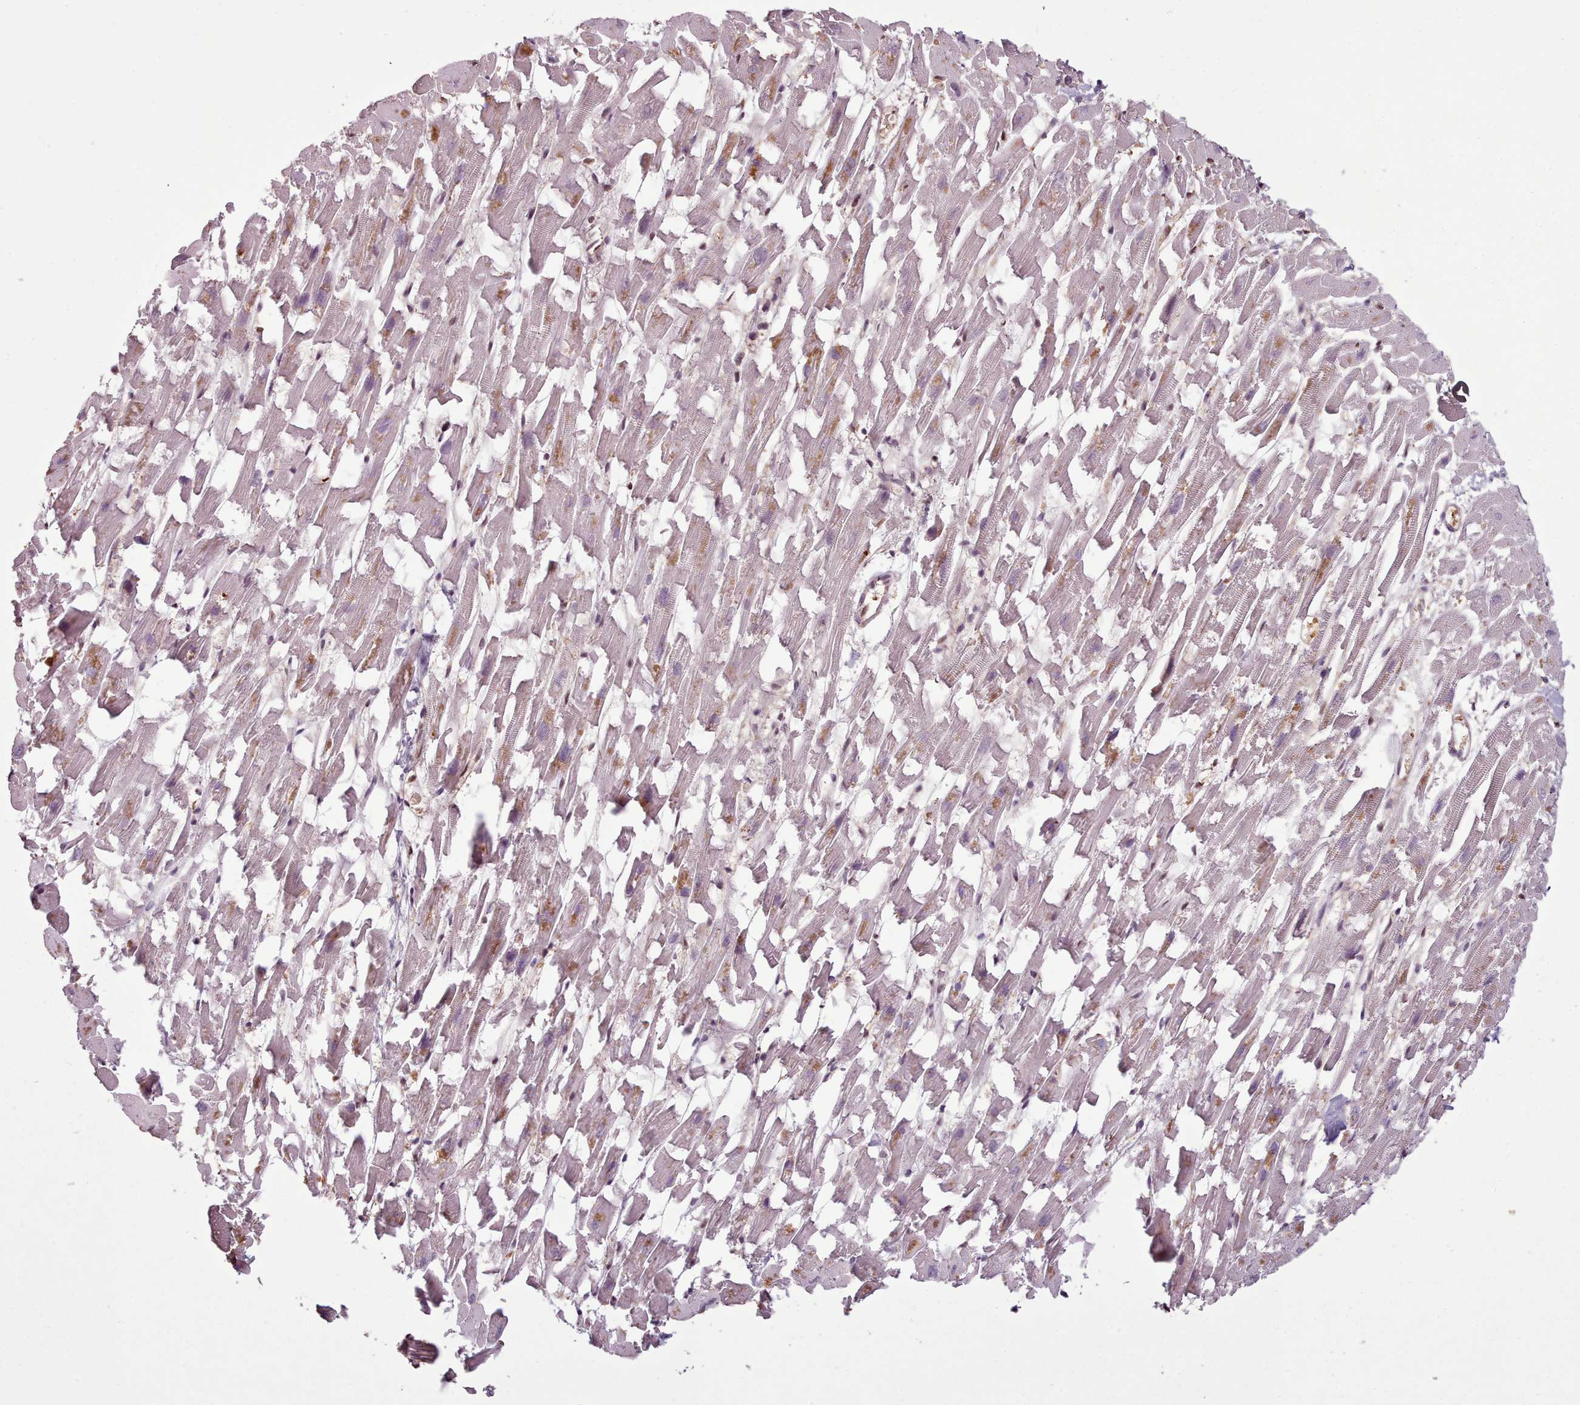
{"staining": {"intensity": "moderate", "quantity": "<25%", "location": "nuclear"}, "tissue": "heart muscle", "cell_type": "Cardiomyocytes", "image_type": "normal", "snomed": [{"axis": "morphology", "description": "Normal tissue, NOS"}, {"axis": "topography", "description": "Heart"}], "caption": "A high-resolution photomicrograph shows immunohistochemistry (IHC) staining of benign heart muscle, which exhibits moderate nuclear expression in approximately <25% of cardiomyocytes. (DAB IHC, brown staining for protein, blue staining for nuclei).", "gene": "RPS27A", "patient": {"sex": "female", "age": 64}}